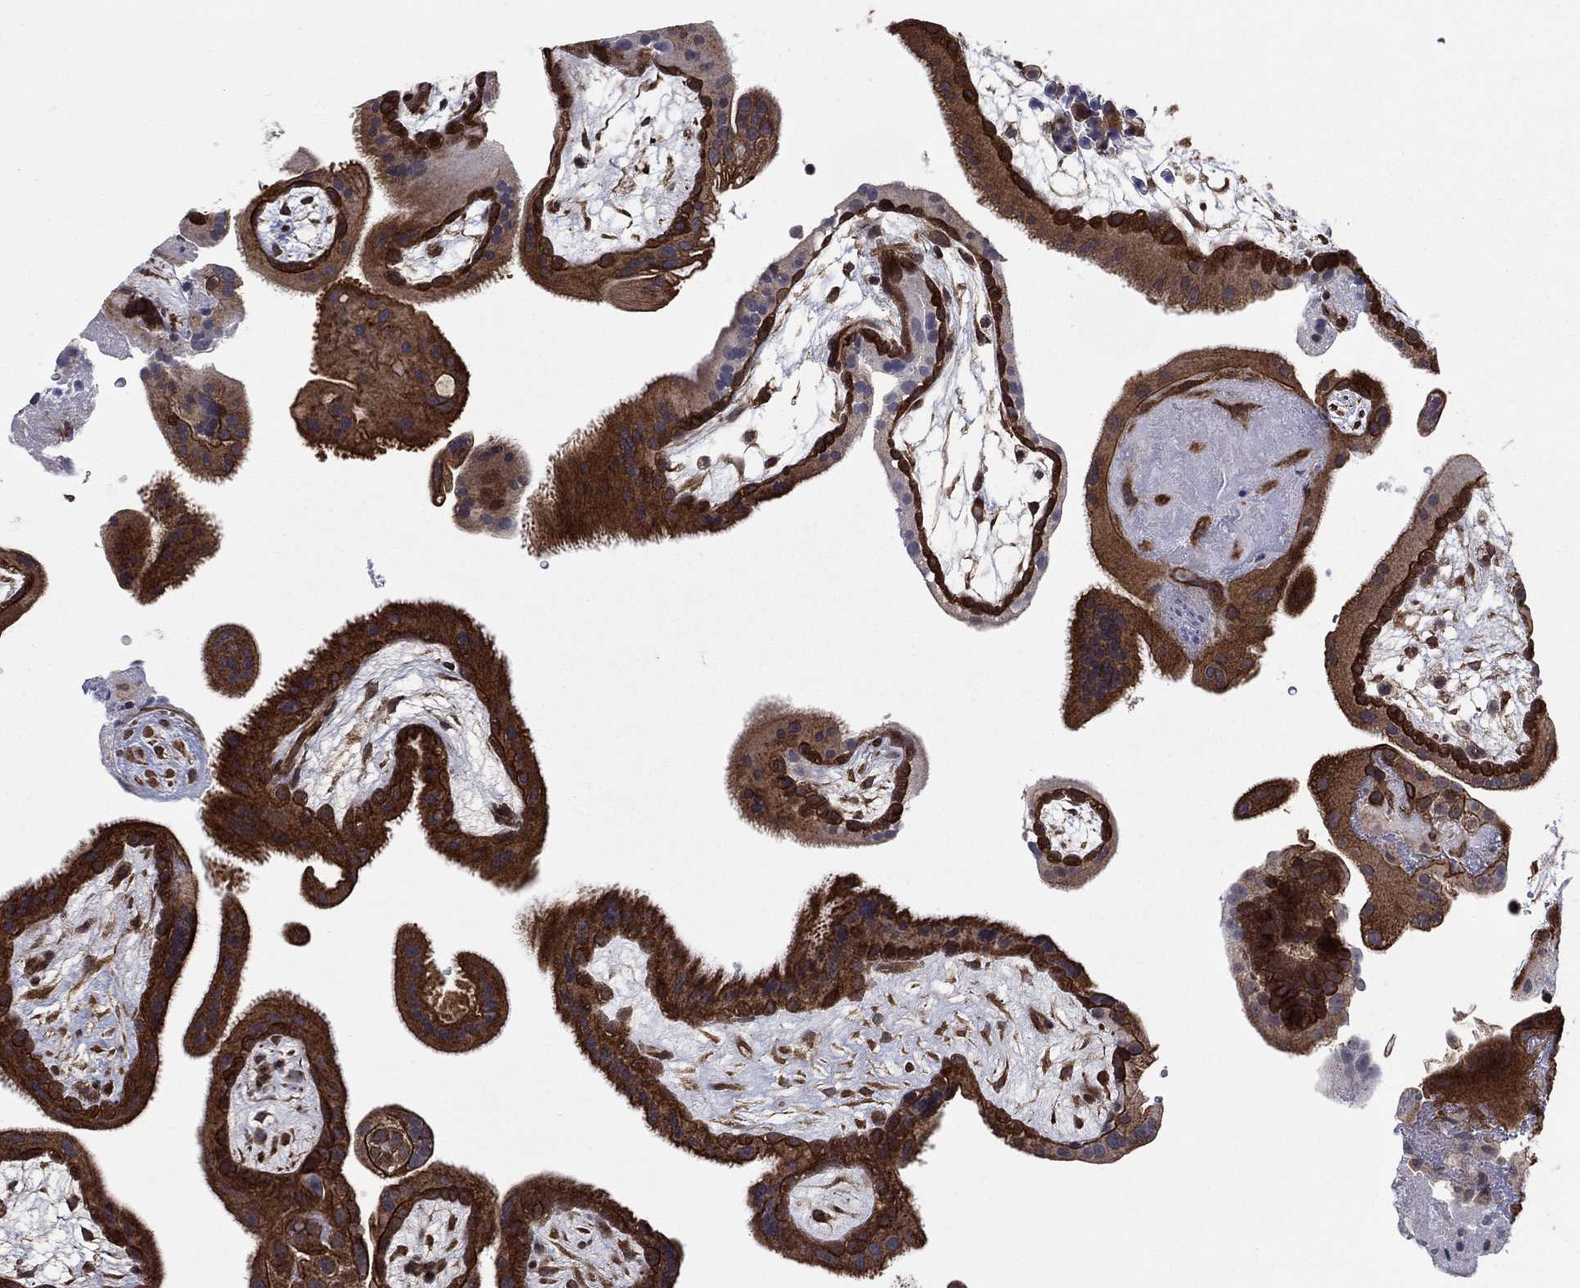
{"staining": {"intensity": "moderate", "quantity": ">75%", "location": "cytoplasmic/membranous"}, "tissue": "placenta", "cell_type": "Decidual cells", "image_type": "normal", "snomed": [{"axis": "morphology", "description": "Normal tissue, NOS"}, {"axis": "topography", "description": "Placenta"}], "caption": "This micrograph shows immunohistochemistry (IHC) staining of benign human placenta, with medium moderate cytoplasmic/membranous positivity in approximately >75% of decidual cells.", "gene": "SH3RF1", "patient": {"sex": "female", "age": 19}}